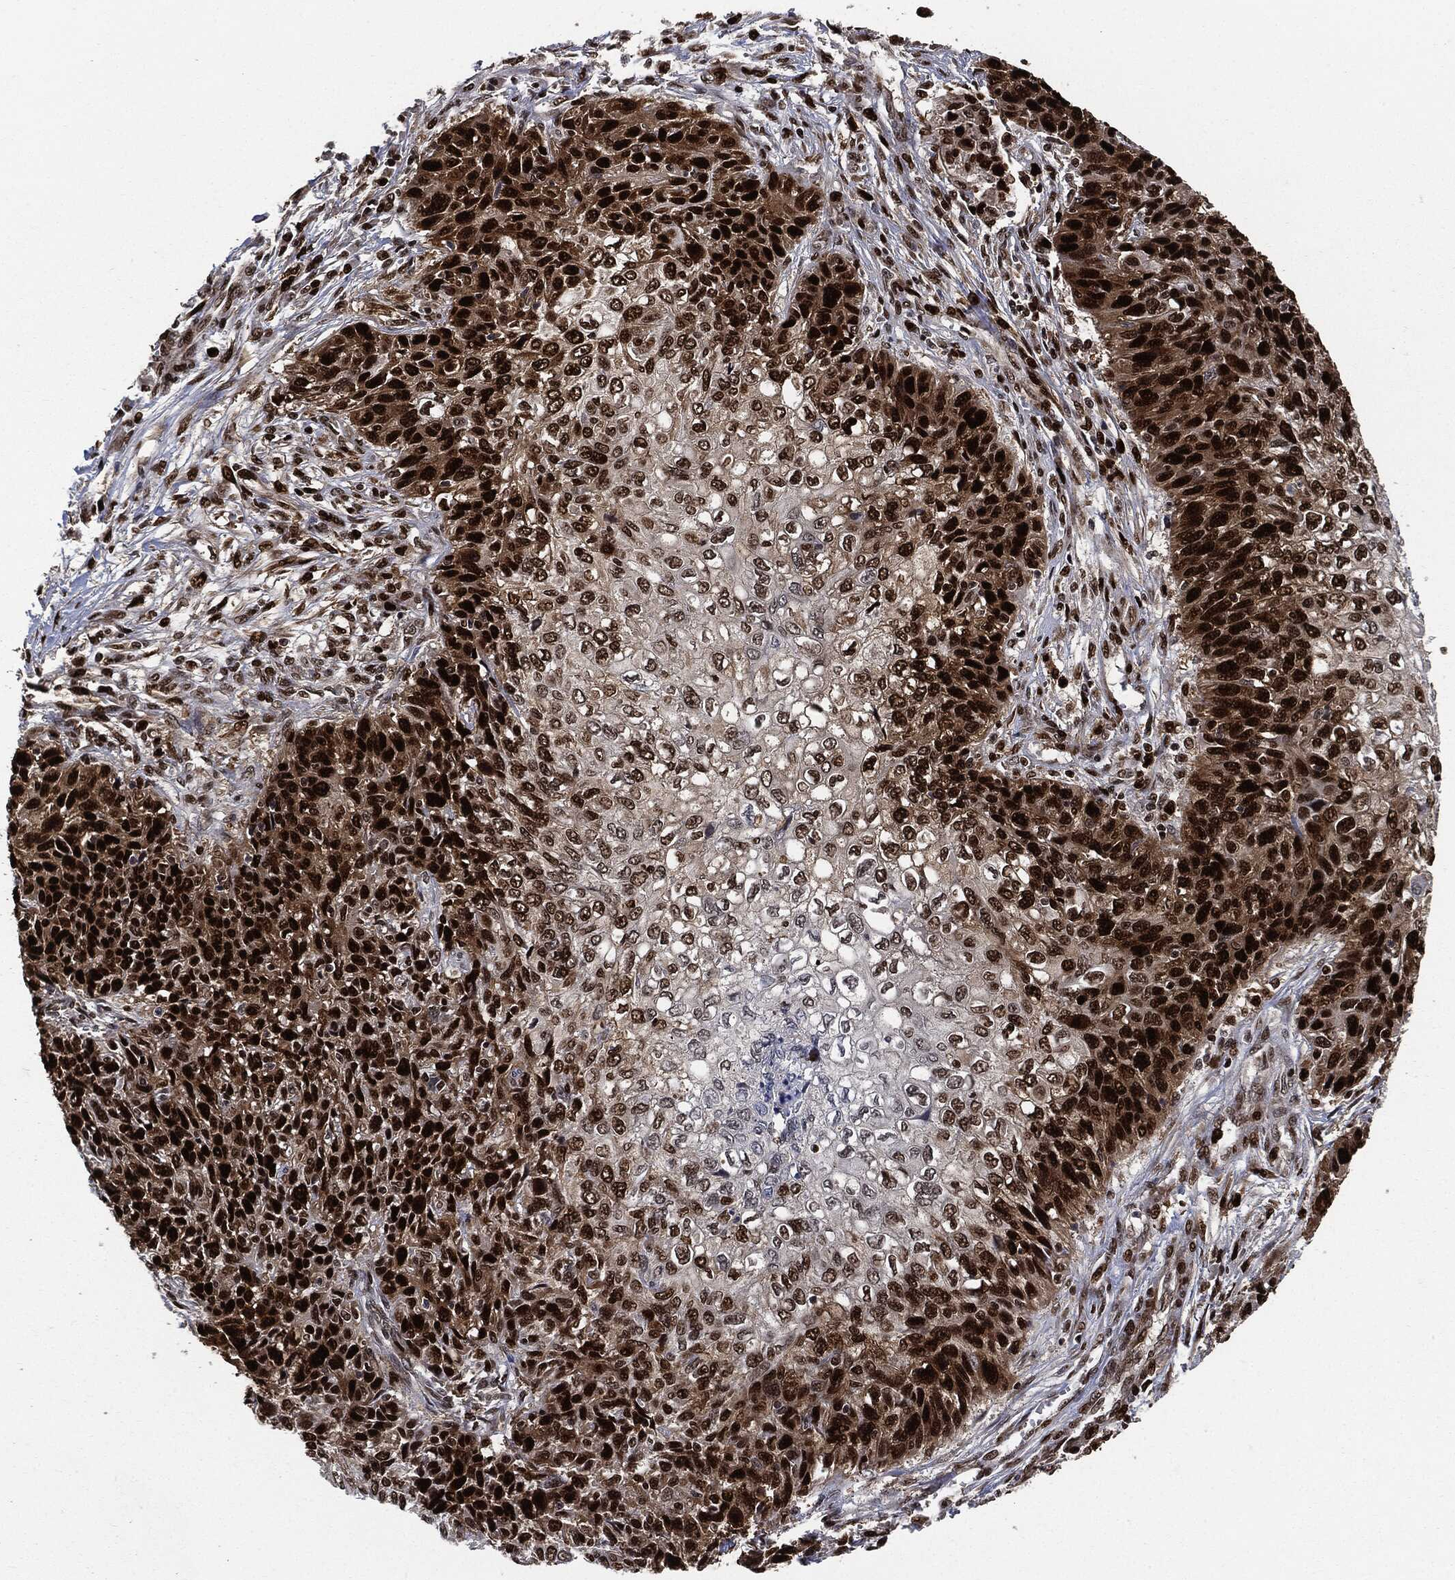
{"staining": {"intensity": "strong", "quantity": ">75%", "location": "nuclear"}, "tissue": "skin cancer", "cell_type": "Tumor cells", "image_type": "cancer", "snomed": [{"axis": "morphology", "description": "Squamous cell carcinoma, NOS"}, {"axis": "topography", "description": "Skin"}], "caption": "Protein expression analysis of human squamous cell carcinoma (skin) reveals strong nuclear staining in approximately >75% of tumor cells. Immunohistochemistry stains the protein of interest in brown and the nuclei are stained blue.", "gene": "PCNA", "patient": {"sex": "male", "age": 92}}